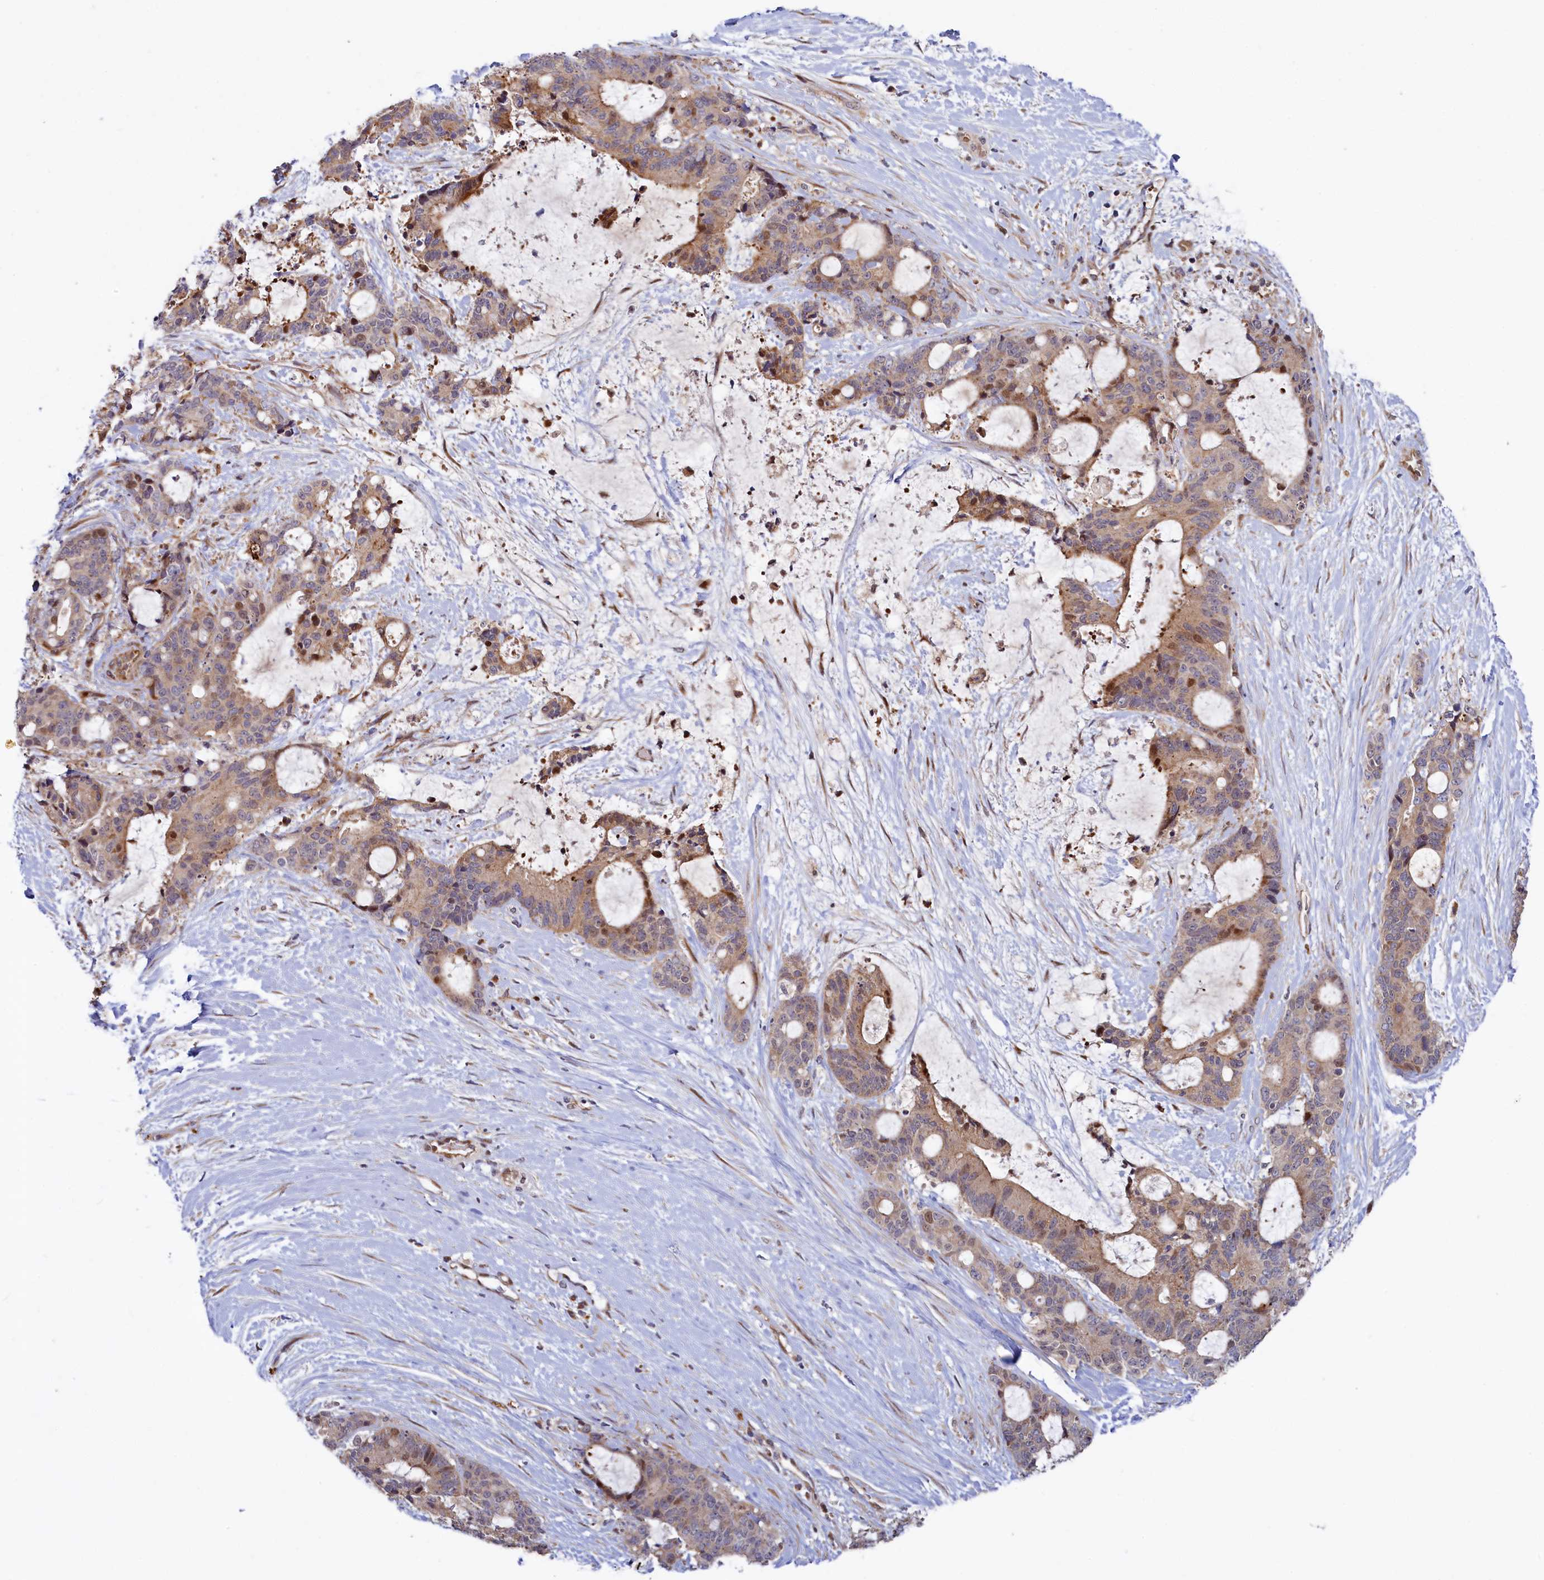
{"staining": {"intensity": "moderate", "quantity": ">75%", "location": "cytoplasmic/membranous,nuclear"}, "tissue": "liver cancer", "cell_type": "Tumor cells", "image_type": "cancer", "snomed": [{"axis": "morphology", "description": "Normal tissue, NOS"}, {"axis": "morphology", "description": "Cholangiocarcinoma"}, {"axis": "topography", "description": "Liver"}, {"axis": "topography", "description": "Peripheral nerve tissue"}], "caption": "The photomicrograph displays immunohistochemical staining of liver cancer. There is moderate cytoplasmic/membranous and nuclear positivity is present in approximately >75% of tumor cells. Nuclei are stained in blue.", "gene": "PIK3C3", "patient": {"sex": "female", "age": 73}}